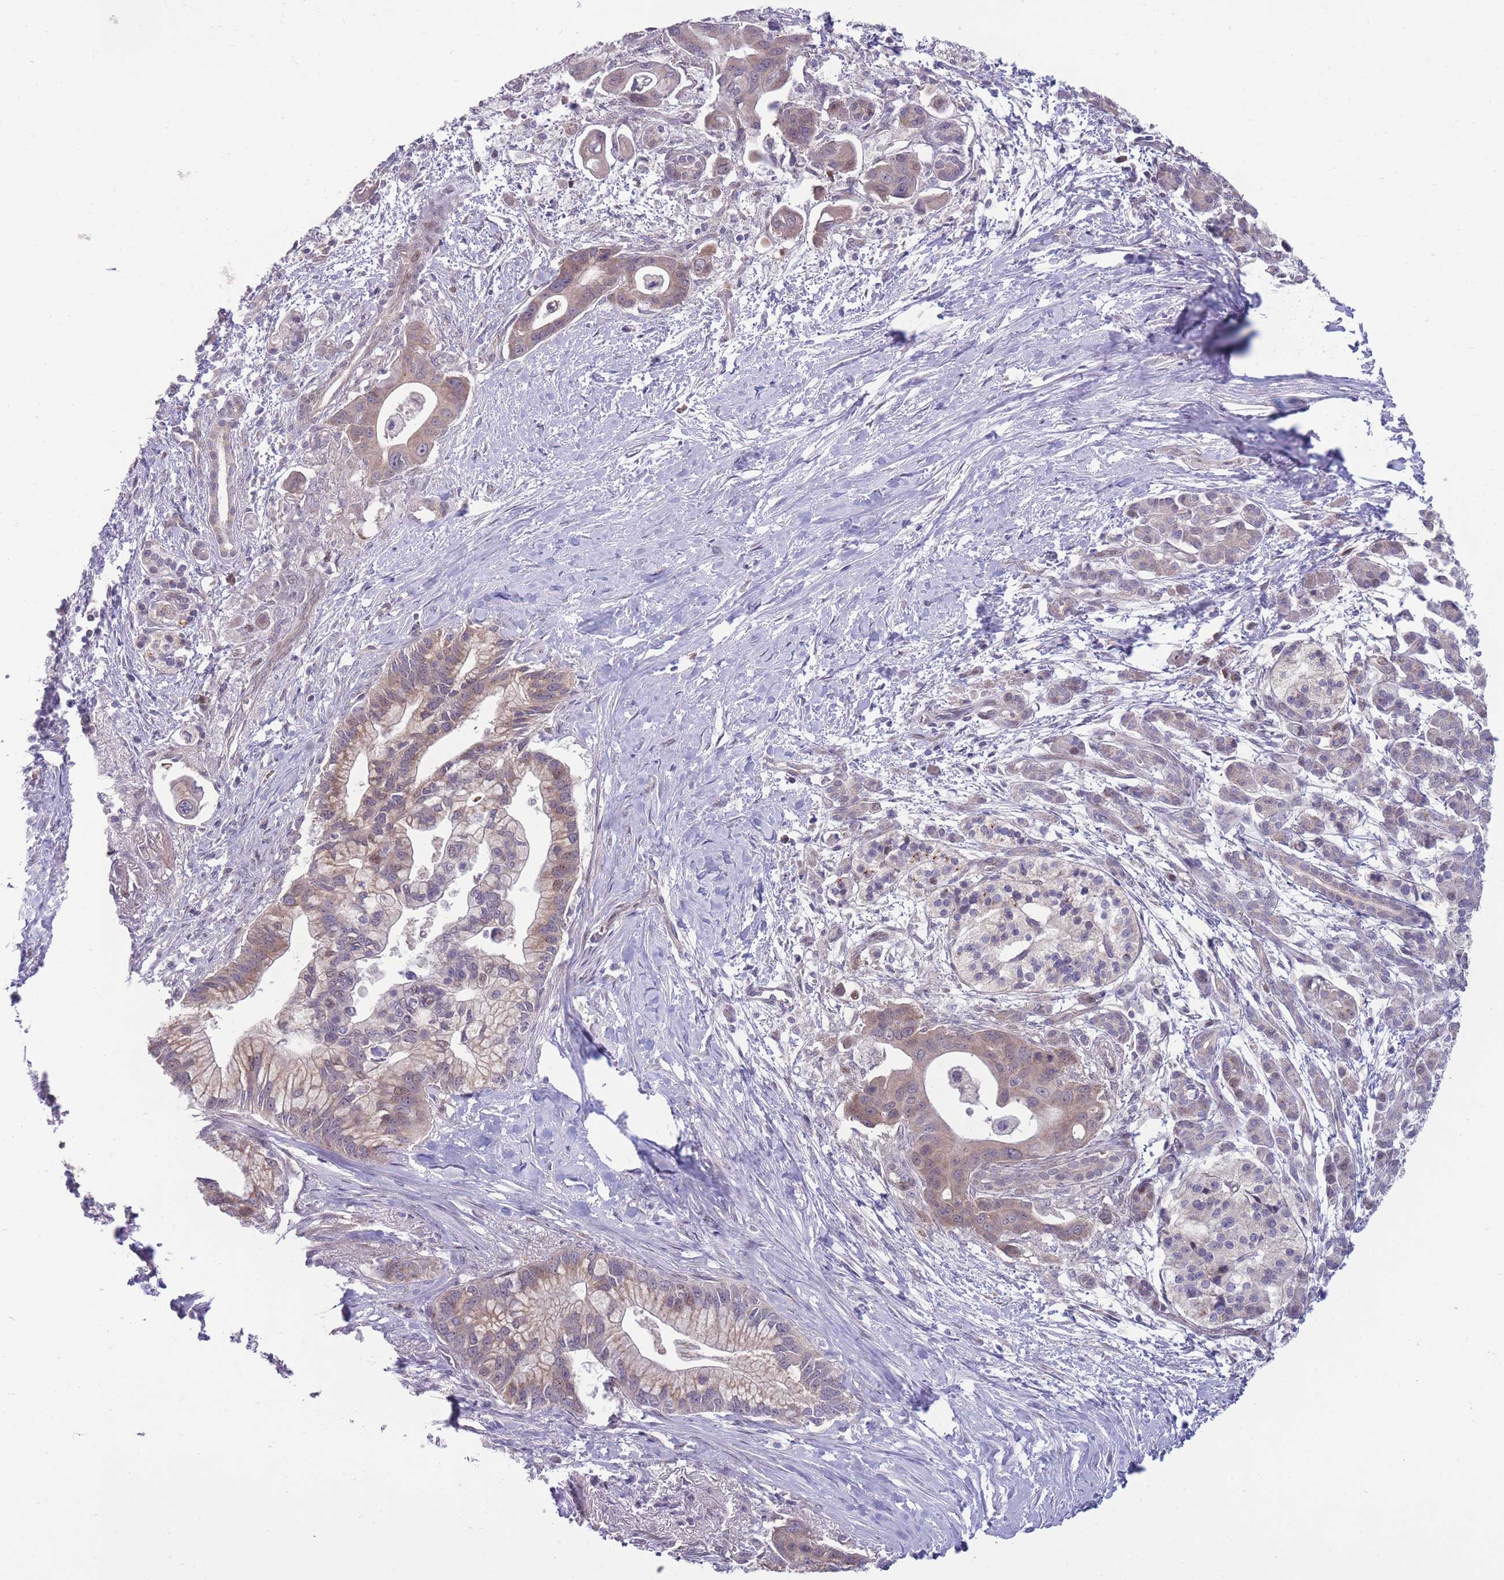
{"staining": {"intensity": "weak", "quantity": "25%-75%", "location": "cytoplasmic/membranous"}, "tissue": "pancreatic cancer", "cell_type": "Tumor cells", "image_type": "cancer", "snomed": [{"axis": "morphology", "description": "Adenocarcinoma, NOS"}, {"axis": "topography", "description": "Pancreas"}], "caption": "Pancreatic cancer tissue reveals weak cytoplasmic/membranous staining in about 25%-75% of tumor cells, visualized by immunohistochemistry.", "gene": "RIC8A", "patient": {"sex": "male", "age": 68}}